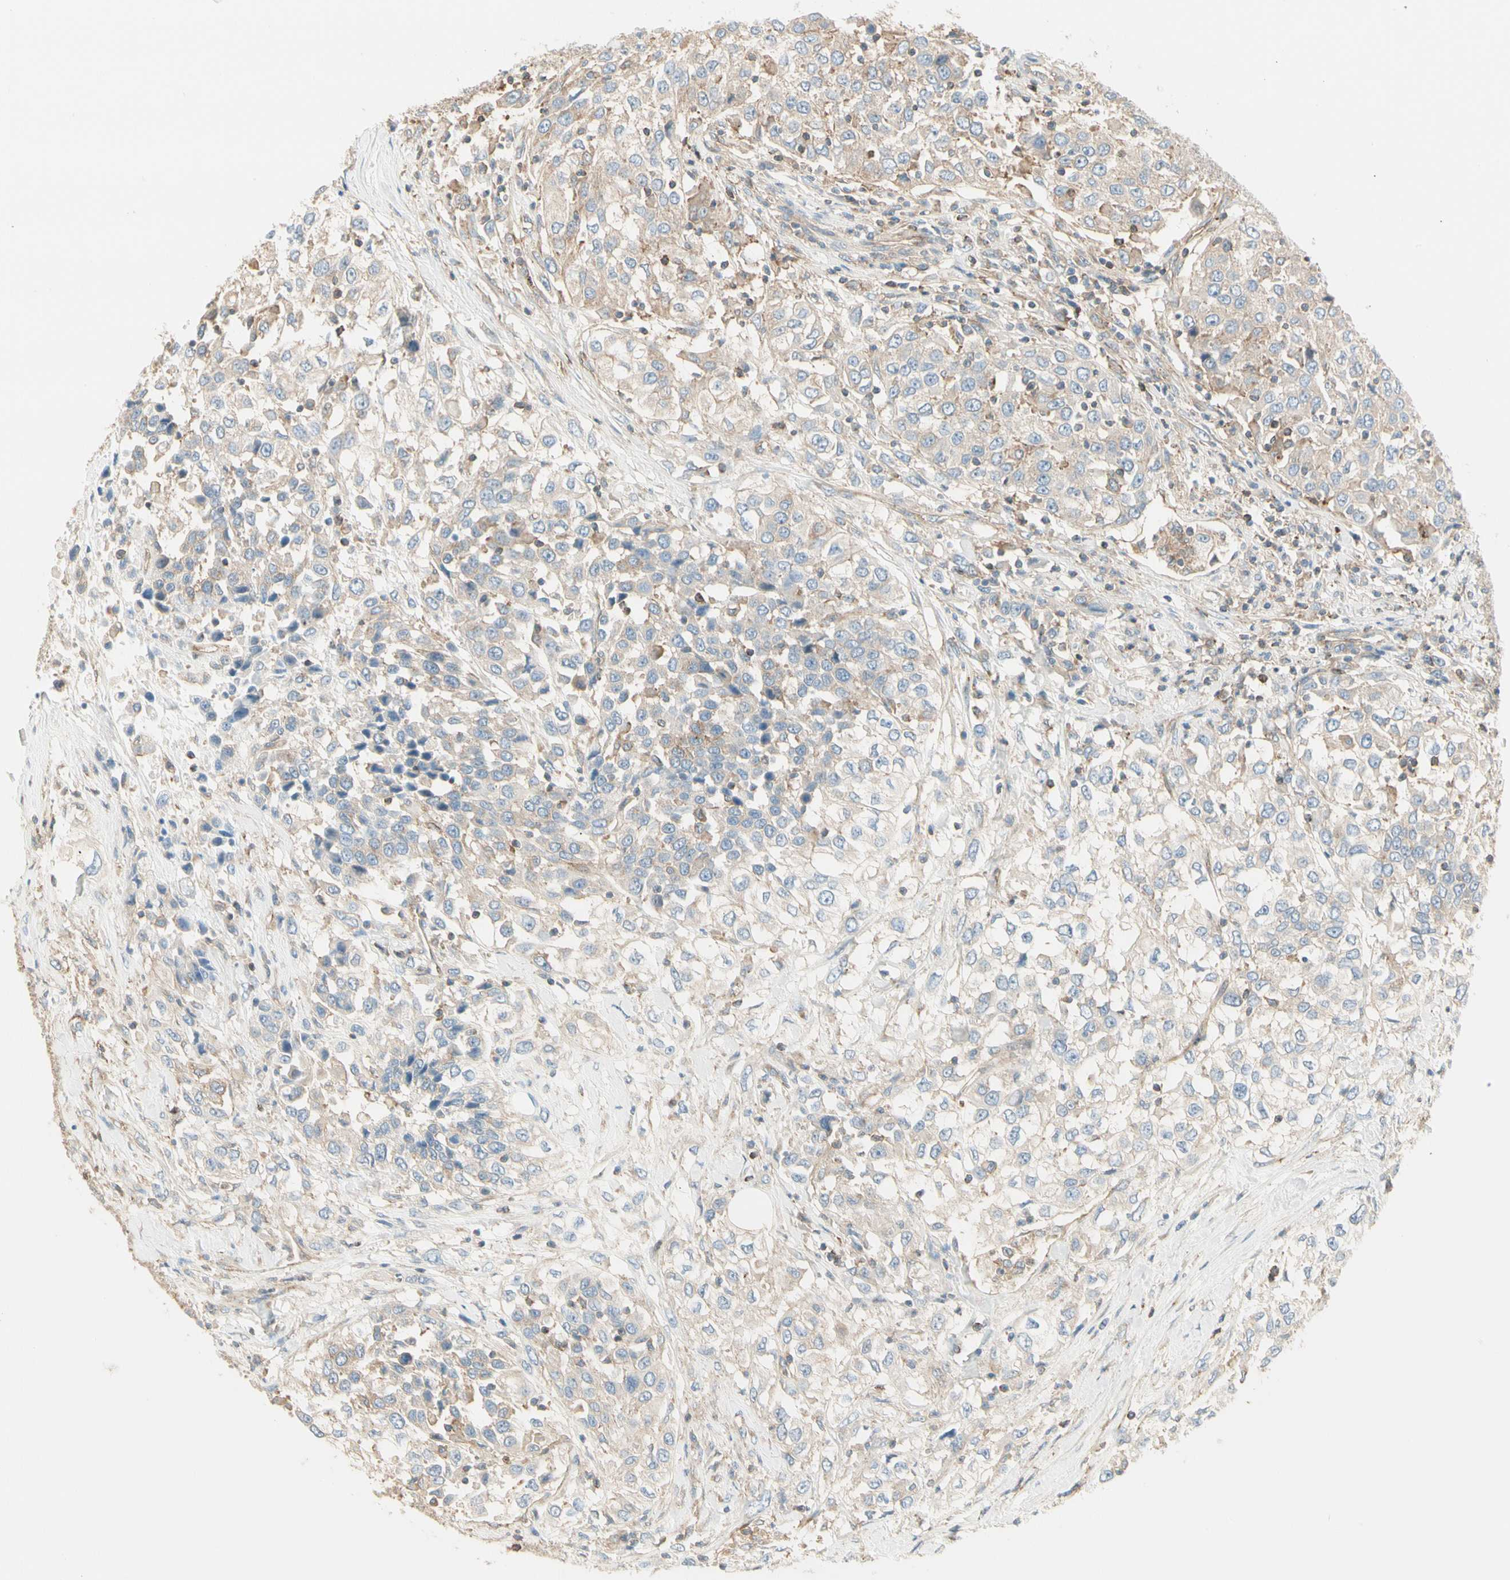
{"staining": {"intensity": "weak", "quantity": ">75%", "location": "cytoplasmic/membranous"}, "tissue": "urothelial cancer", "cell_type": "Tumor cells", "image_type": "cancer", "snomed": [{"axis": "morphology", "description": "Urothelial carcinoma, High grade"}, {"axis": "topography", "description": "Urinary bladder"}], "caption": "Urothelial carcinoma (high-grade) stained with immunohistochemistry (IHC) displays weak cytoplasmic/membranous positivity in about >75% of tumor cells.", "gene": "AGFG1", "patient": {"sex": "female", "age": 80}}